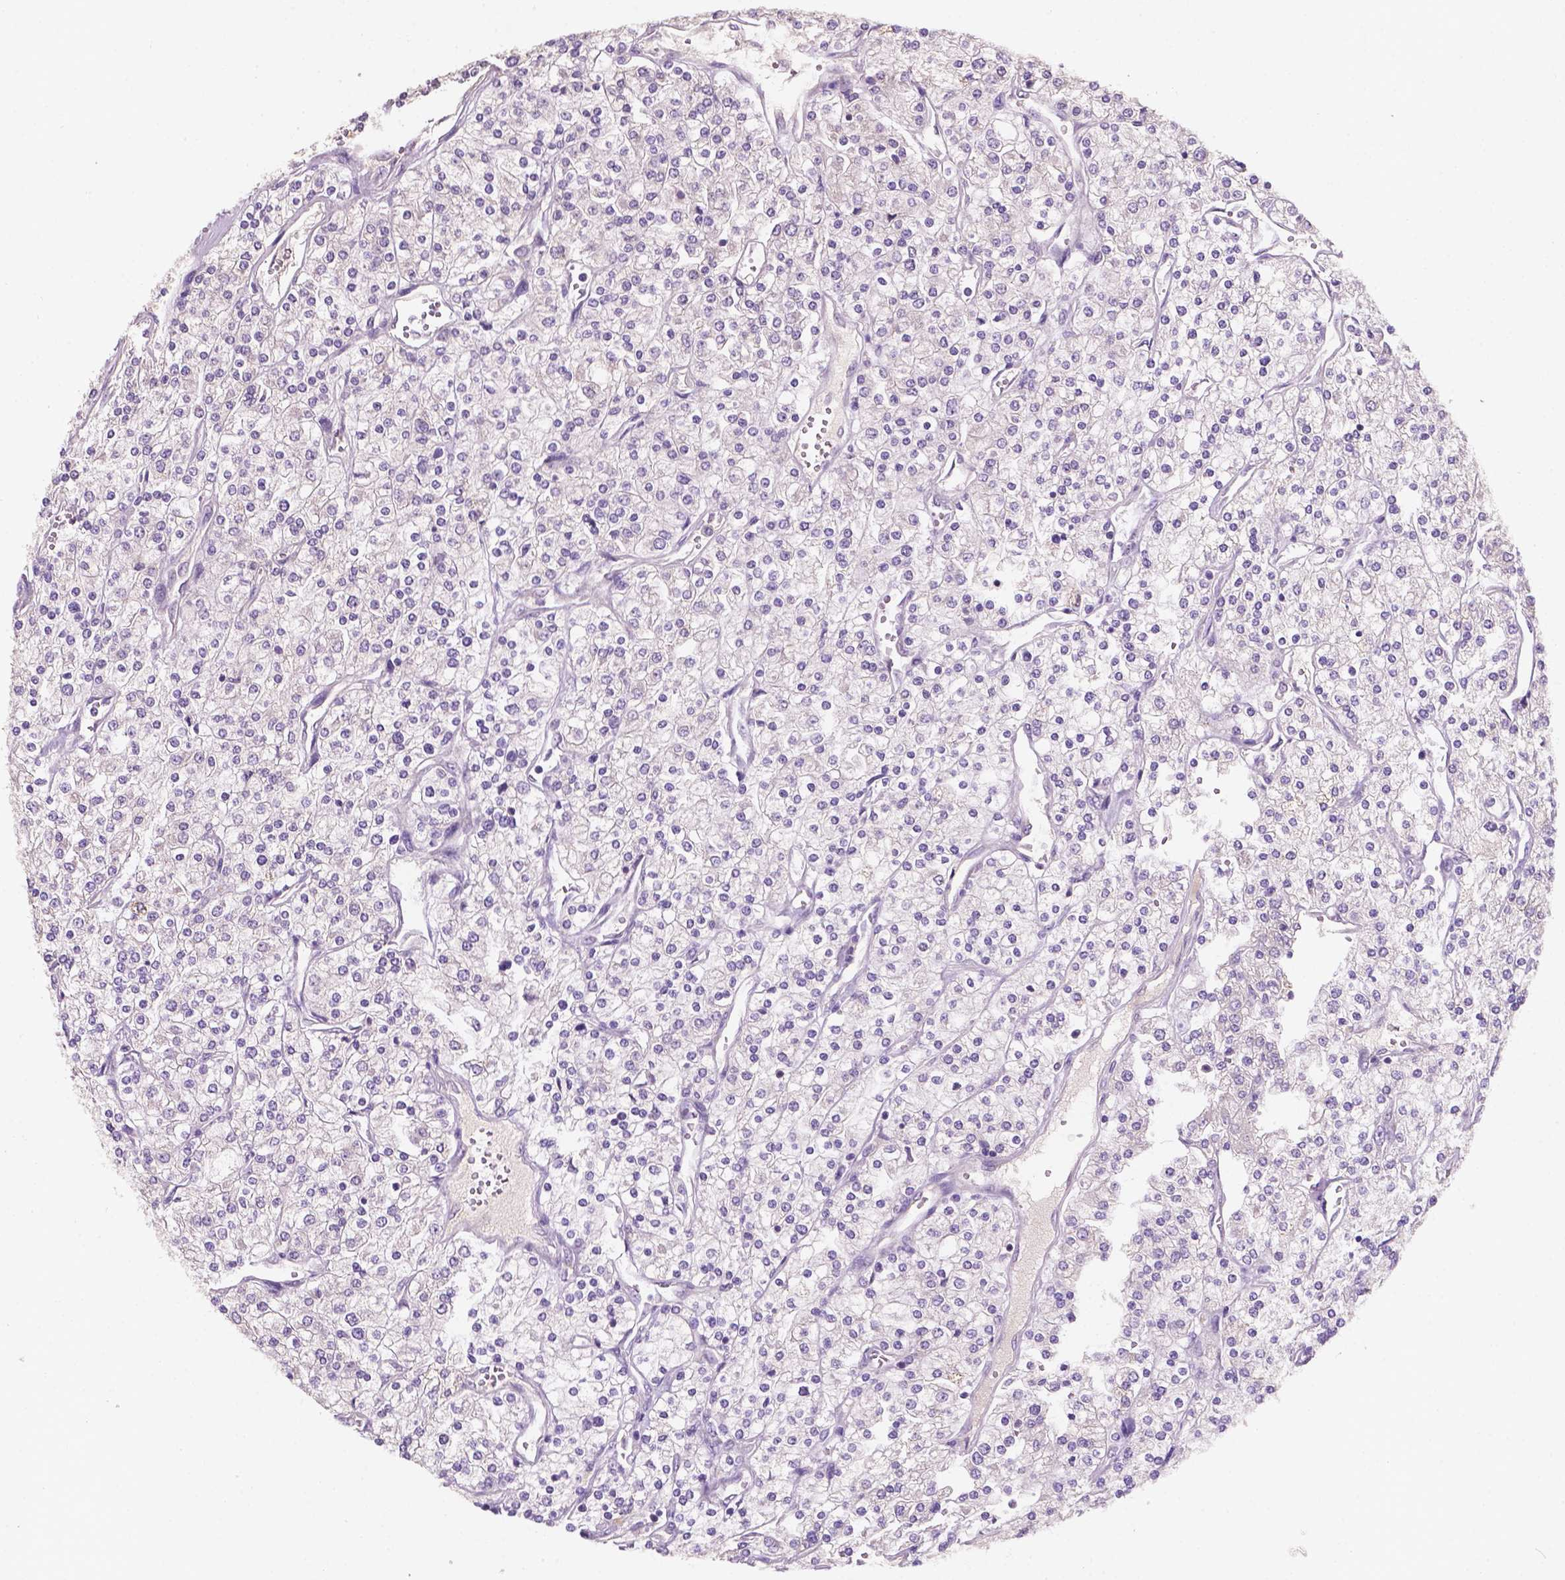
{"staining": {"intensity": "negative", "quantity": "none", "location": "none"}, "tissue": "renal cancer", "cell_type": "Tumor cells", "image_type": "cancer", "snomed": [{"axis": "morphology", "description": "Adenocarcinoma, NOS"}, {"axis": "topography", "description": "Kidney"}], "caption": "Tumor cells are negative for protein expression in human adenocarcinoma (renal).", "gene": "GXYLT2", "patient": {"sex": "male", "age": 80}}